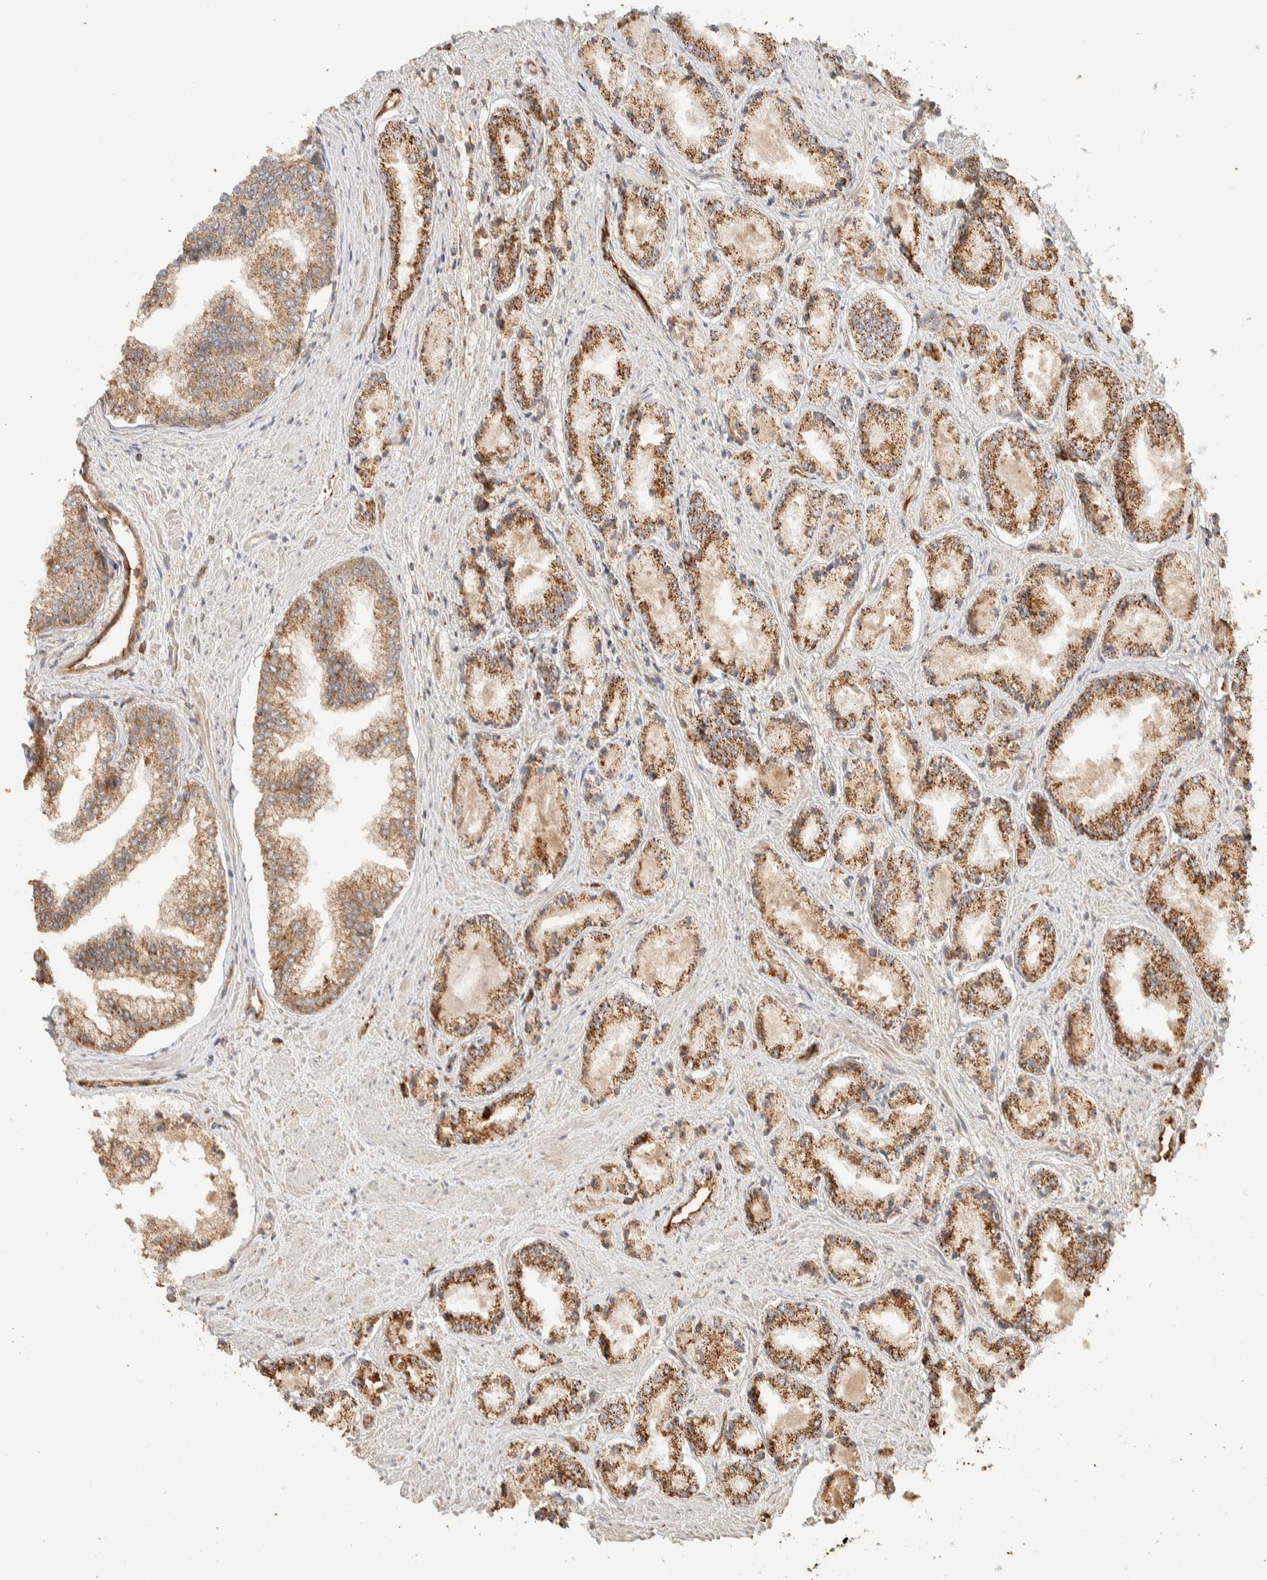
{"staining": {"intensity": "moderate", "quantity": ">75%", "location": "cytoplasmic/membranous"}, "tissue": "prostate cancer", "cell_type": "Tumor cells", "image_type": "cancer", "snomed": [{"axis": "morphology", "description": "Adenocarcinoma, Low grade"}, {"axis": "topography", "description": "Prostate"}], "caption": "A micrograph showing moderate cytoplasmic/membranous positivity in approximately >75% of tumor cells in low-grade adenocarcinoma (prostate), as visualized by brown immunohistochemical staining.", "gene": "KIF9", "patient": {"sex": "male", "age": 52}}